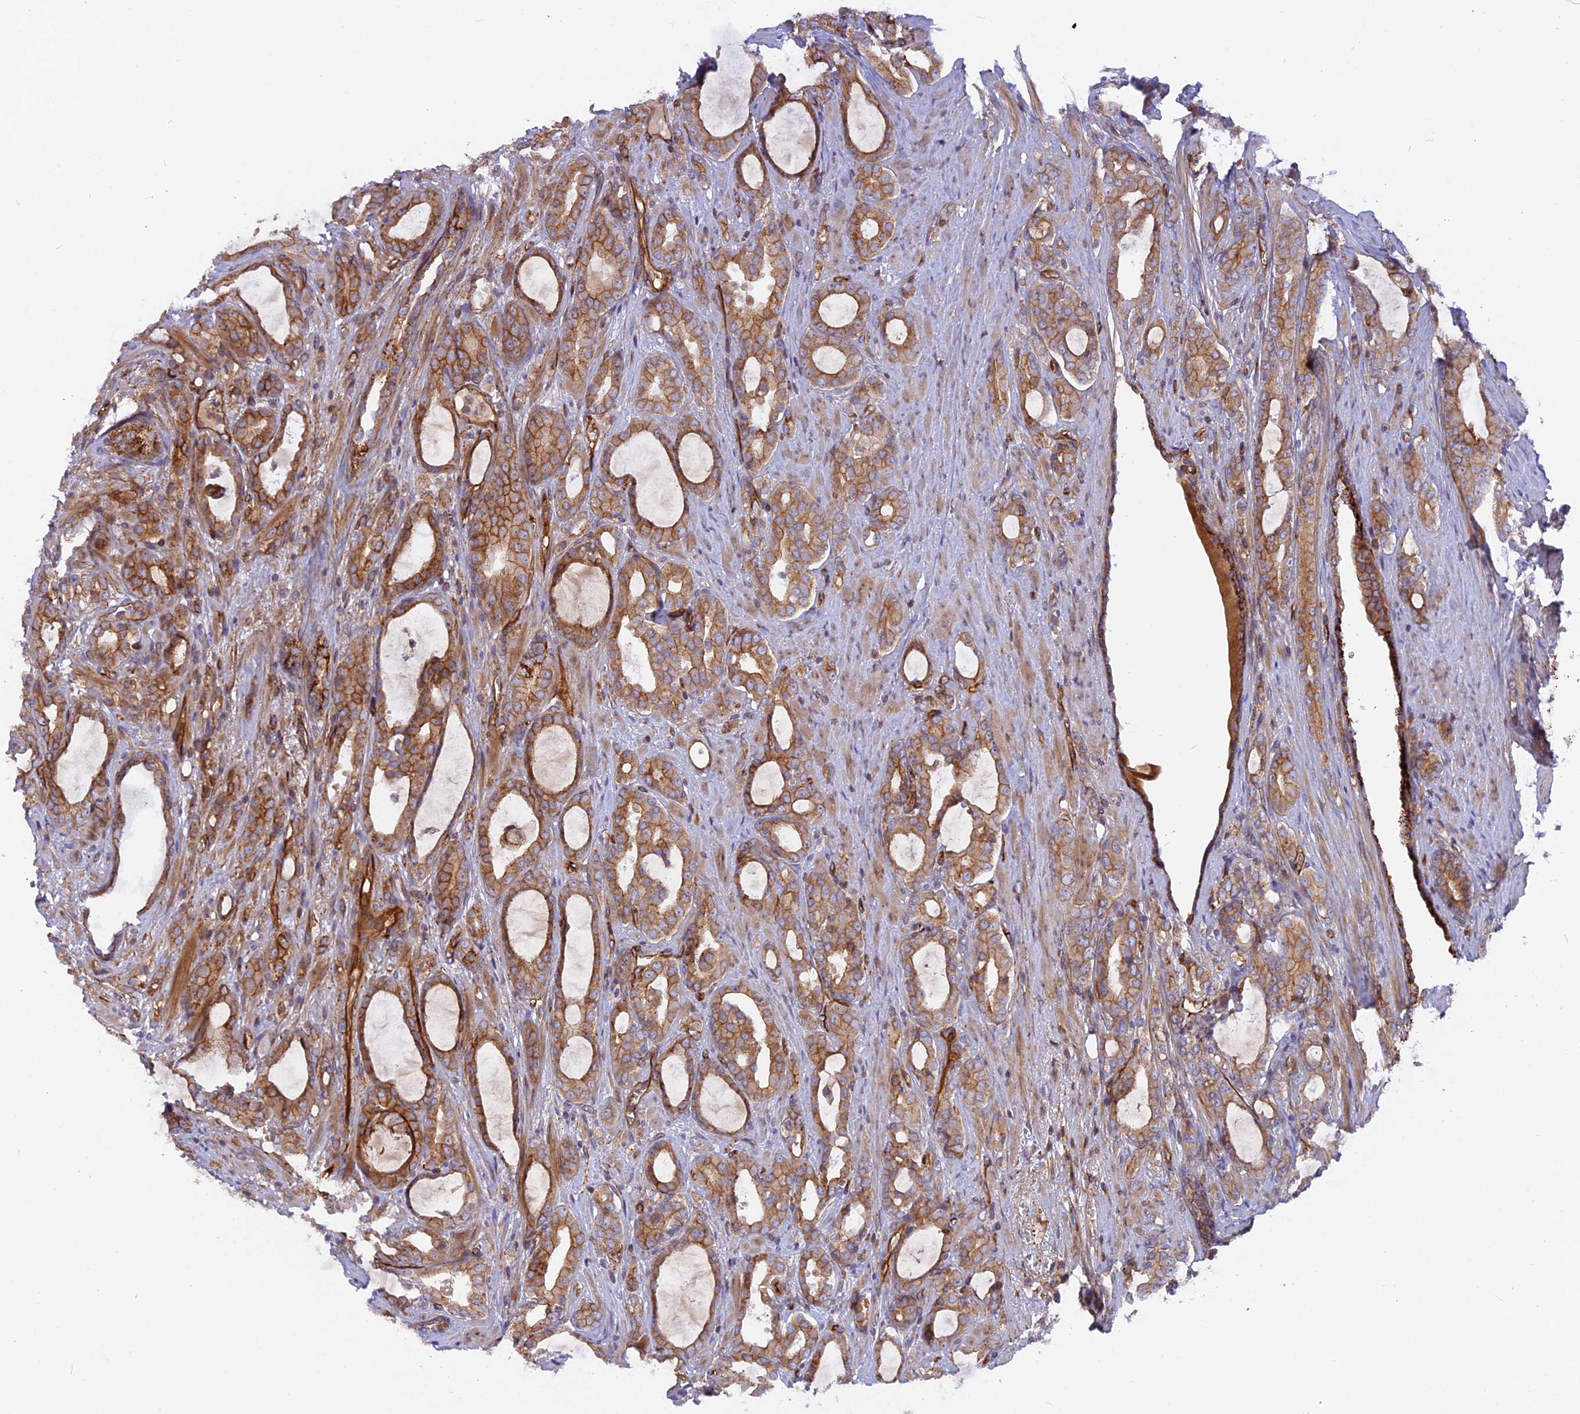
{"staining": {"intensity": "moderate", "quantity": ">75%", "location": "cytoplasmic/membranous"}, "tissue": "prostate cancer", "cell_type": "Tumor cells", "image_type": "cancer", "snomed": [{"axis": "morphology", "description": "Adenocarcinoma, High grade"}, {"axis": "topography", "description": "Prostate"}], "caption": "Prostate cancer (adenocarcinoma (high-grade)) stained with a brown dye shows moderate cytoplasmic/membranous positive staining in approximately >75% of tumor cells.", "gene": "CNBD2", "patient": {"sex": "male", "age": 64}}